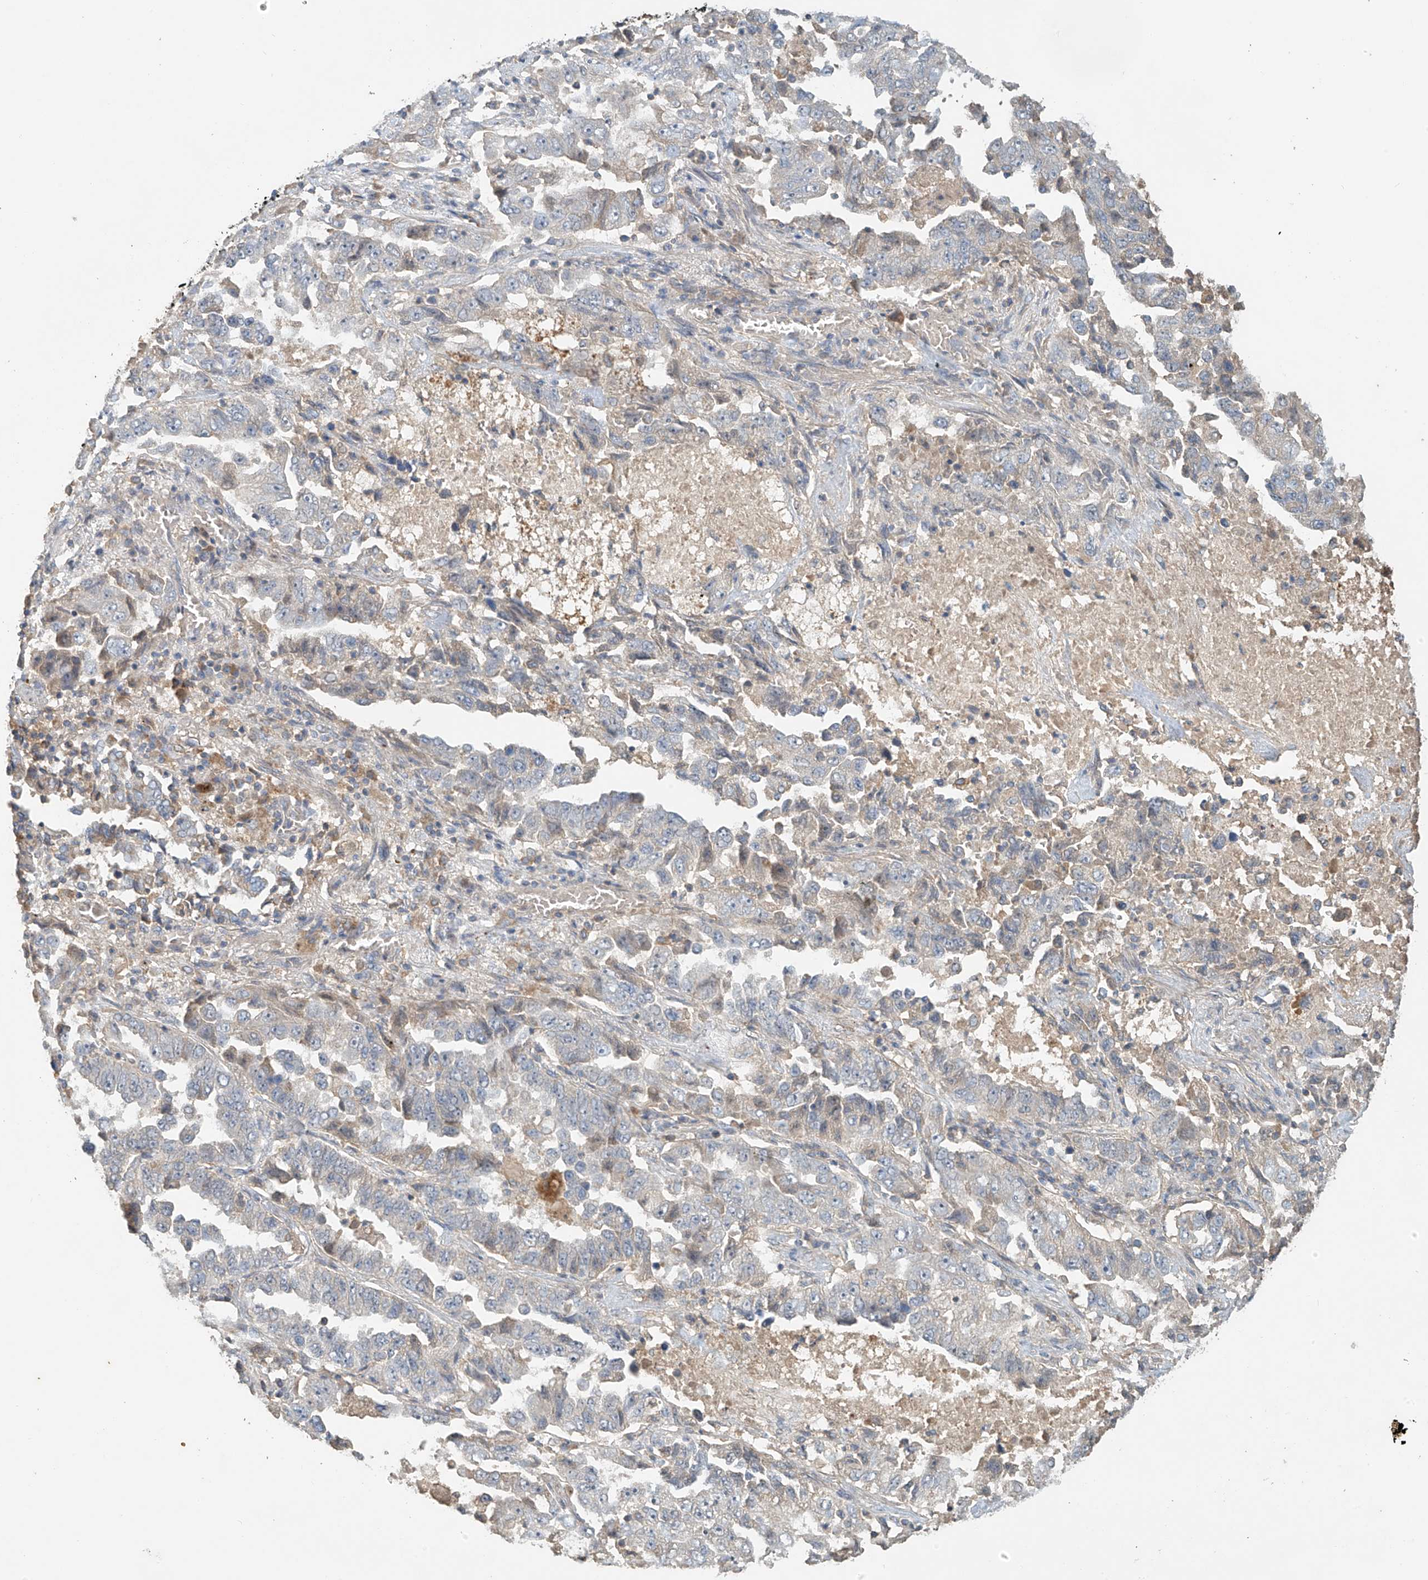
{"staining": {"intensity": "negative", "quantity": "none", "location": "none"}, "tissue": "lung cancer", "cell_type": "Tumor cells", "image_type": "cancer", "snomed": [{"axis": "morphology", "description": "Adenocarcinoma, NOS"}, {"axis": "topography", "description": "Lung"}], "caption": "There is no significant positivity in tumor cells of lung cancer (adenocarcinoma).", "gene": "GNB1L", "patient": {"sex": "female", "age": 51}}